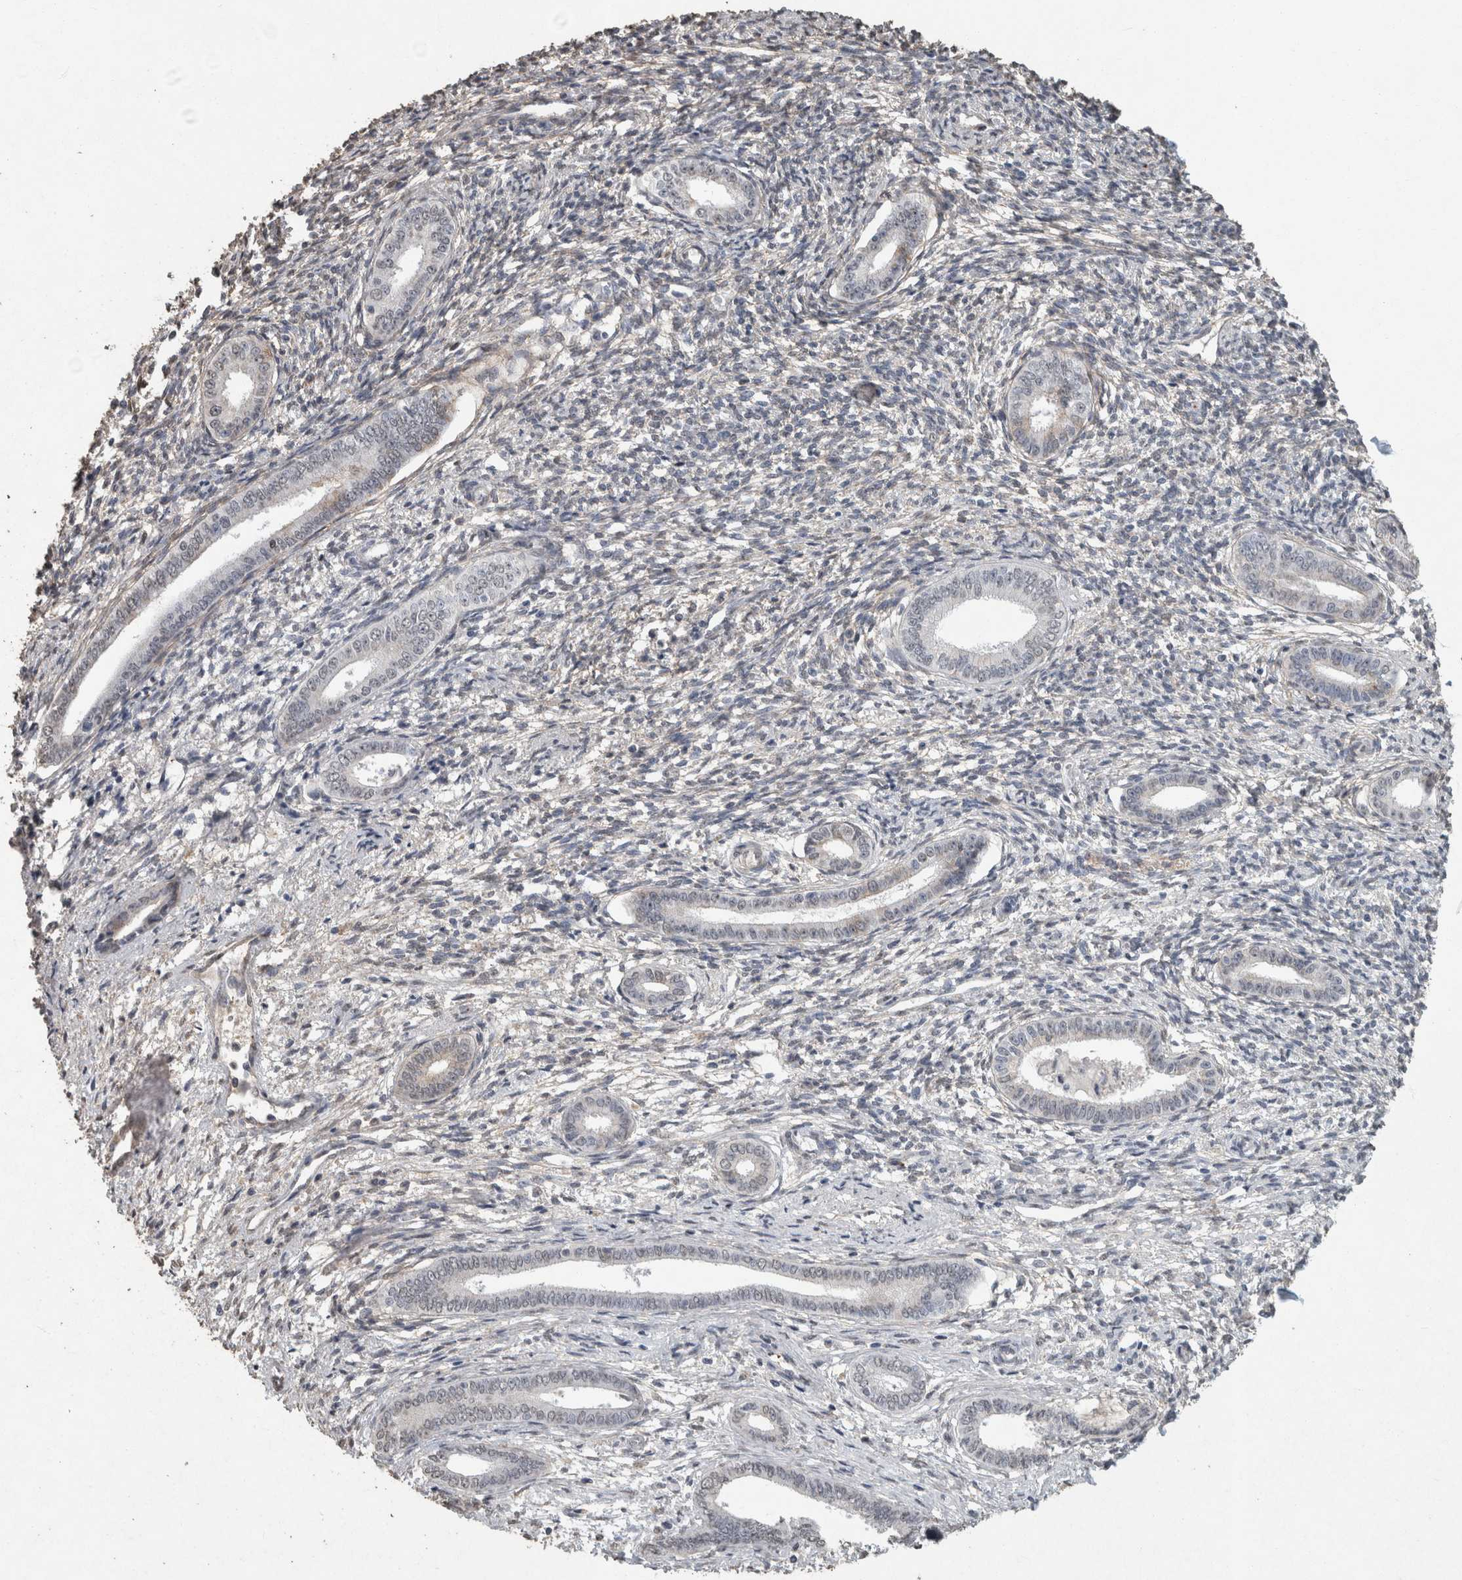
{"staining": {"intensity": "negative", "quantity": "none", "location": "none"}, "tissue": "endometrium", "cell_type": "Cells in endometrial stroma", "image_type": "normal", "snomed": [{"axis": "morphology", "description": "Normal tissue, NOS"}, {"axis": "topography", "description": "Endometrium"}], "caption": "IHC image of unremarkable endometrium: human endometrium stained with DAB (3,3'-diaminobenzidine) exhibits no significant protein staining in cells in endometrial stroma. (DAB immunohistochemistry (IHC) with hematoxylin counter stain).", "gene": "LTBP1", "patient": {"sex": "female", "age": 56}}